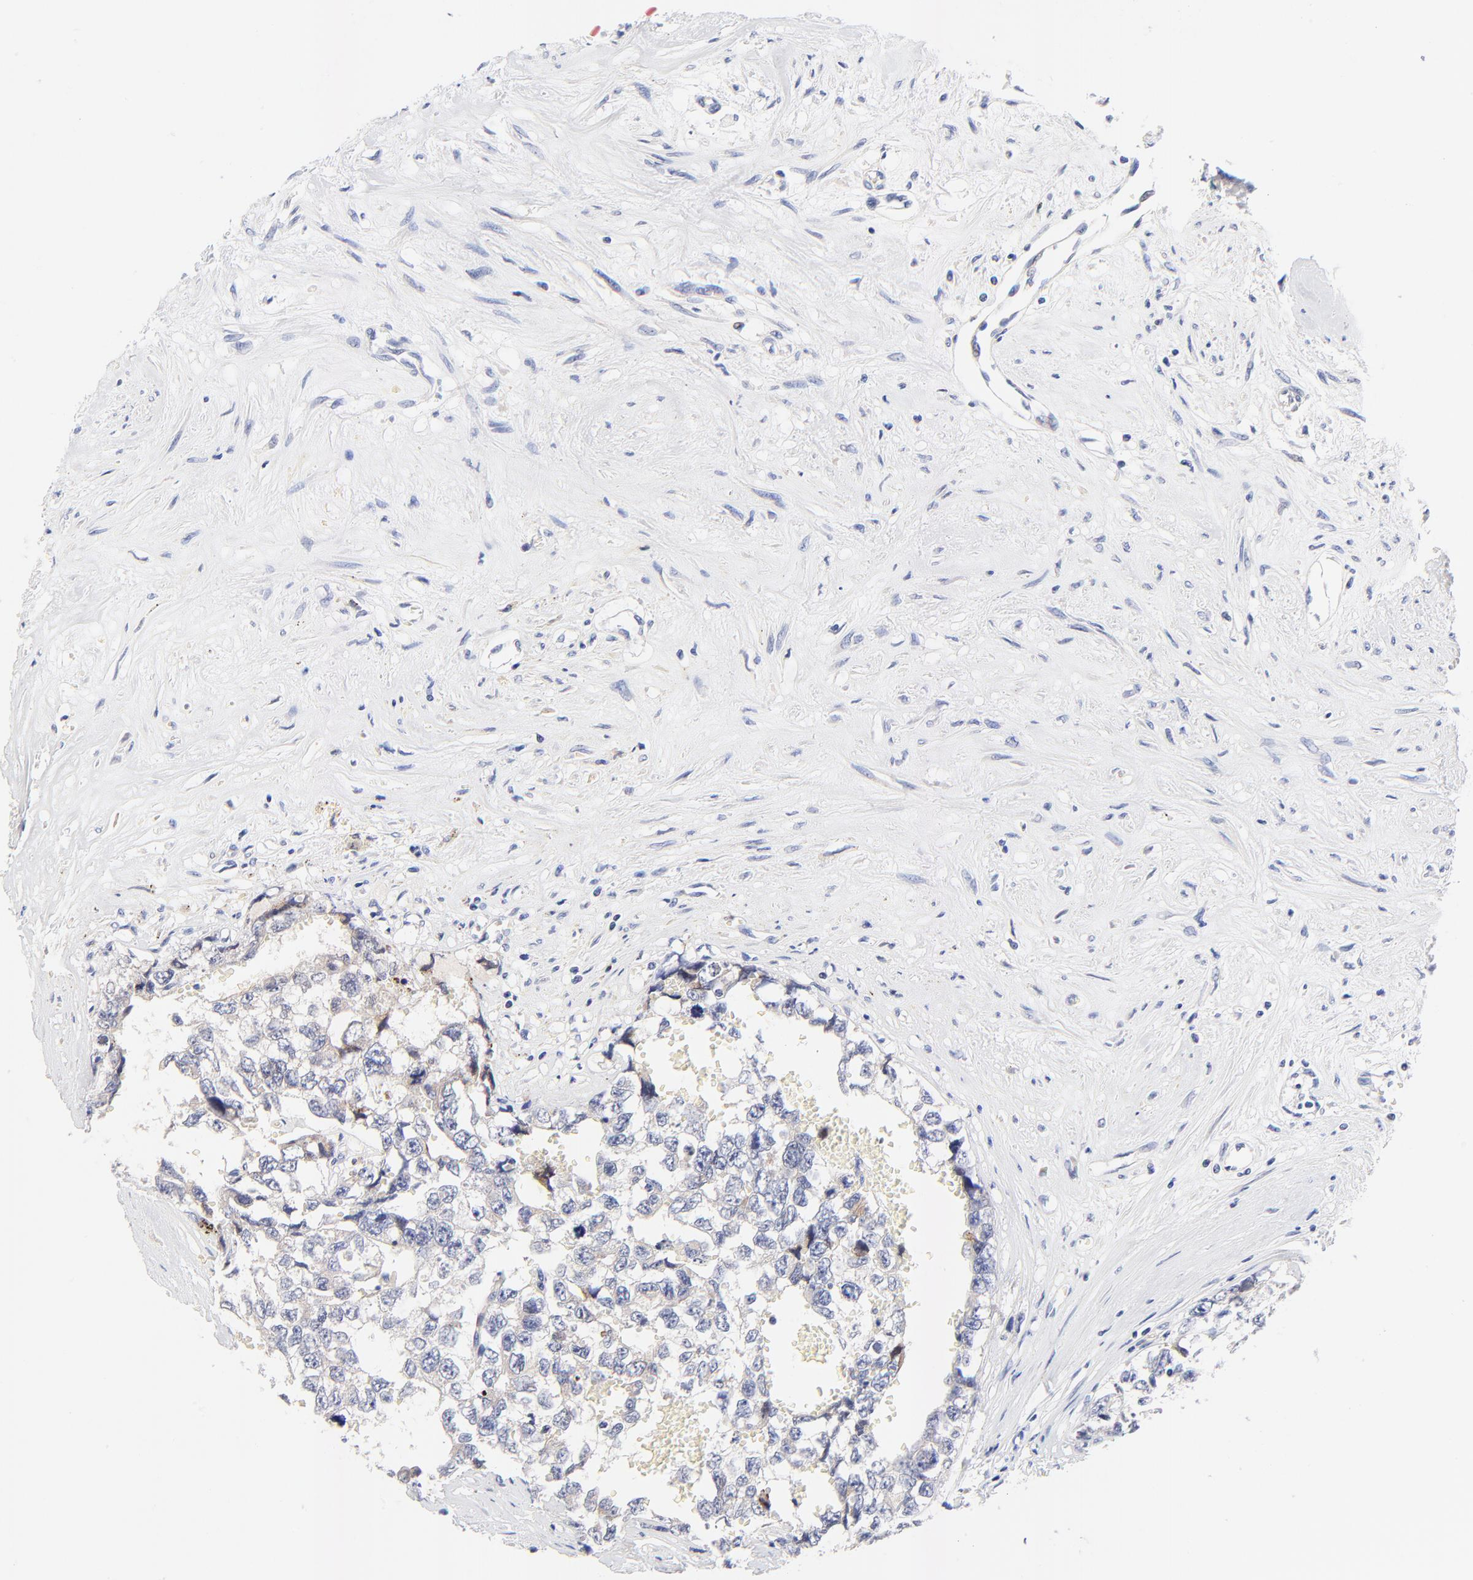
{"staining": {"intensity": "negative", "quantity": "none", "location": "none"}, "tissue": "testis cancer", "cell_type": "Tumor cells", "image_type": "cancer", "snomed": [{"axis": "morphology", "description": "Carcinoma, Embryonal, NOS"}, {"axis": "topography", "description": "Testis"}], "caption": "Tumor cells are negative for protein expression in human testis cancer (embryonal carcinoma).", "gene": "AFF2", "patient": {"sex": "male", "age": 31}}